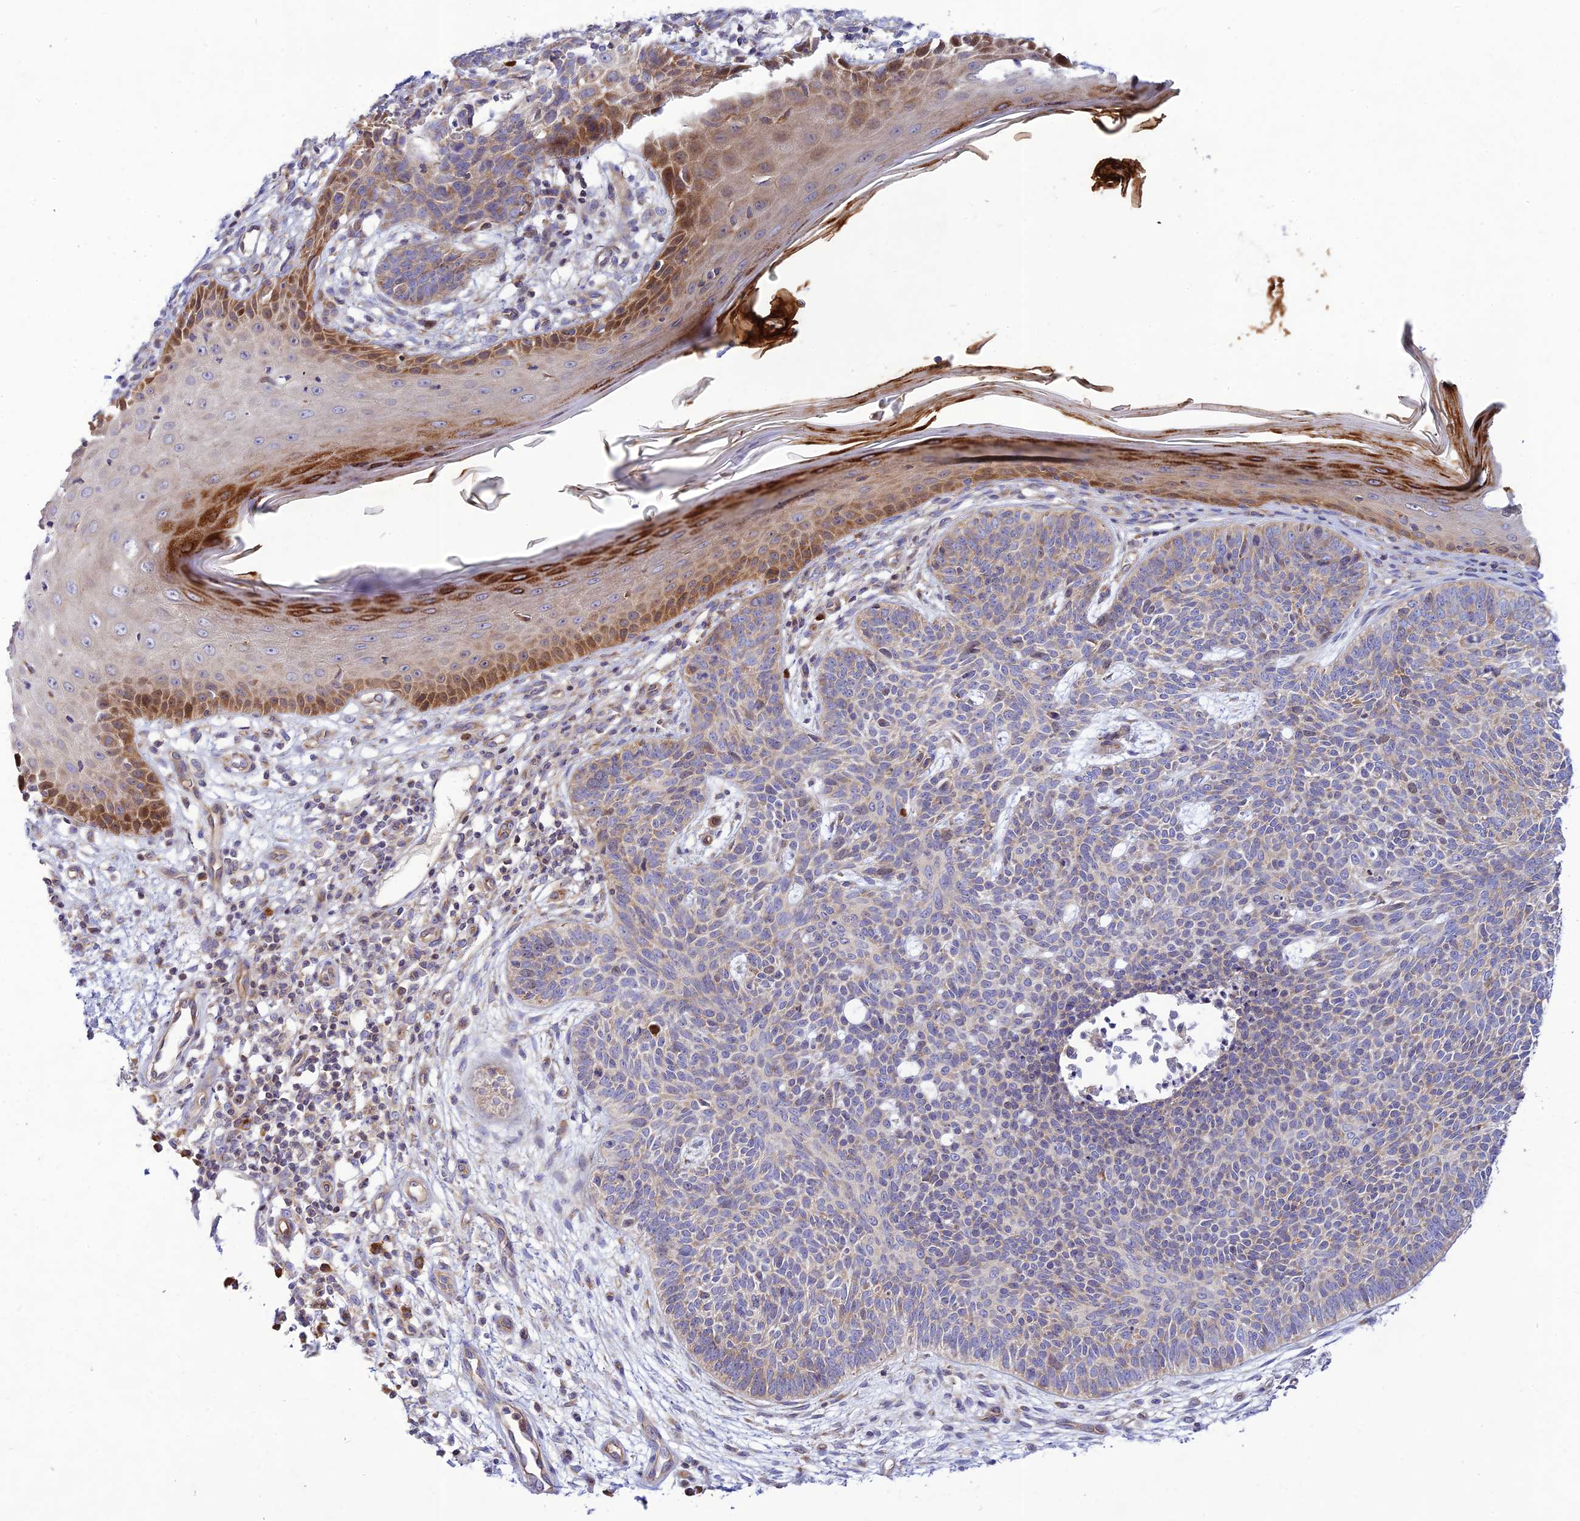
{"staining": {"intensity": "weak", "quantity": "25%-75%", "location": "cytoplasmic/membranous"}, "tissue": "skin cancer", "cell_type": "Tumor cells", "image_type": "cancer", "snomed": [{"axis": "morphology", "description": "Basal cell carcinoma"}, {"axis": "topography", "description": "Skin"}], "caption": "A high-resolution micrograph shows immunohistochemistry staining of skin cancer, which shows weak cytoplasmic/membranous expression in approximately 25%-75% of tumor cells. (brown staining indicates protein expression, while blue staining denotes nuclei).", "gene": "PIMREG", "patient": {"sex": "female", "age": 66}}